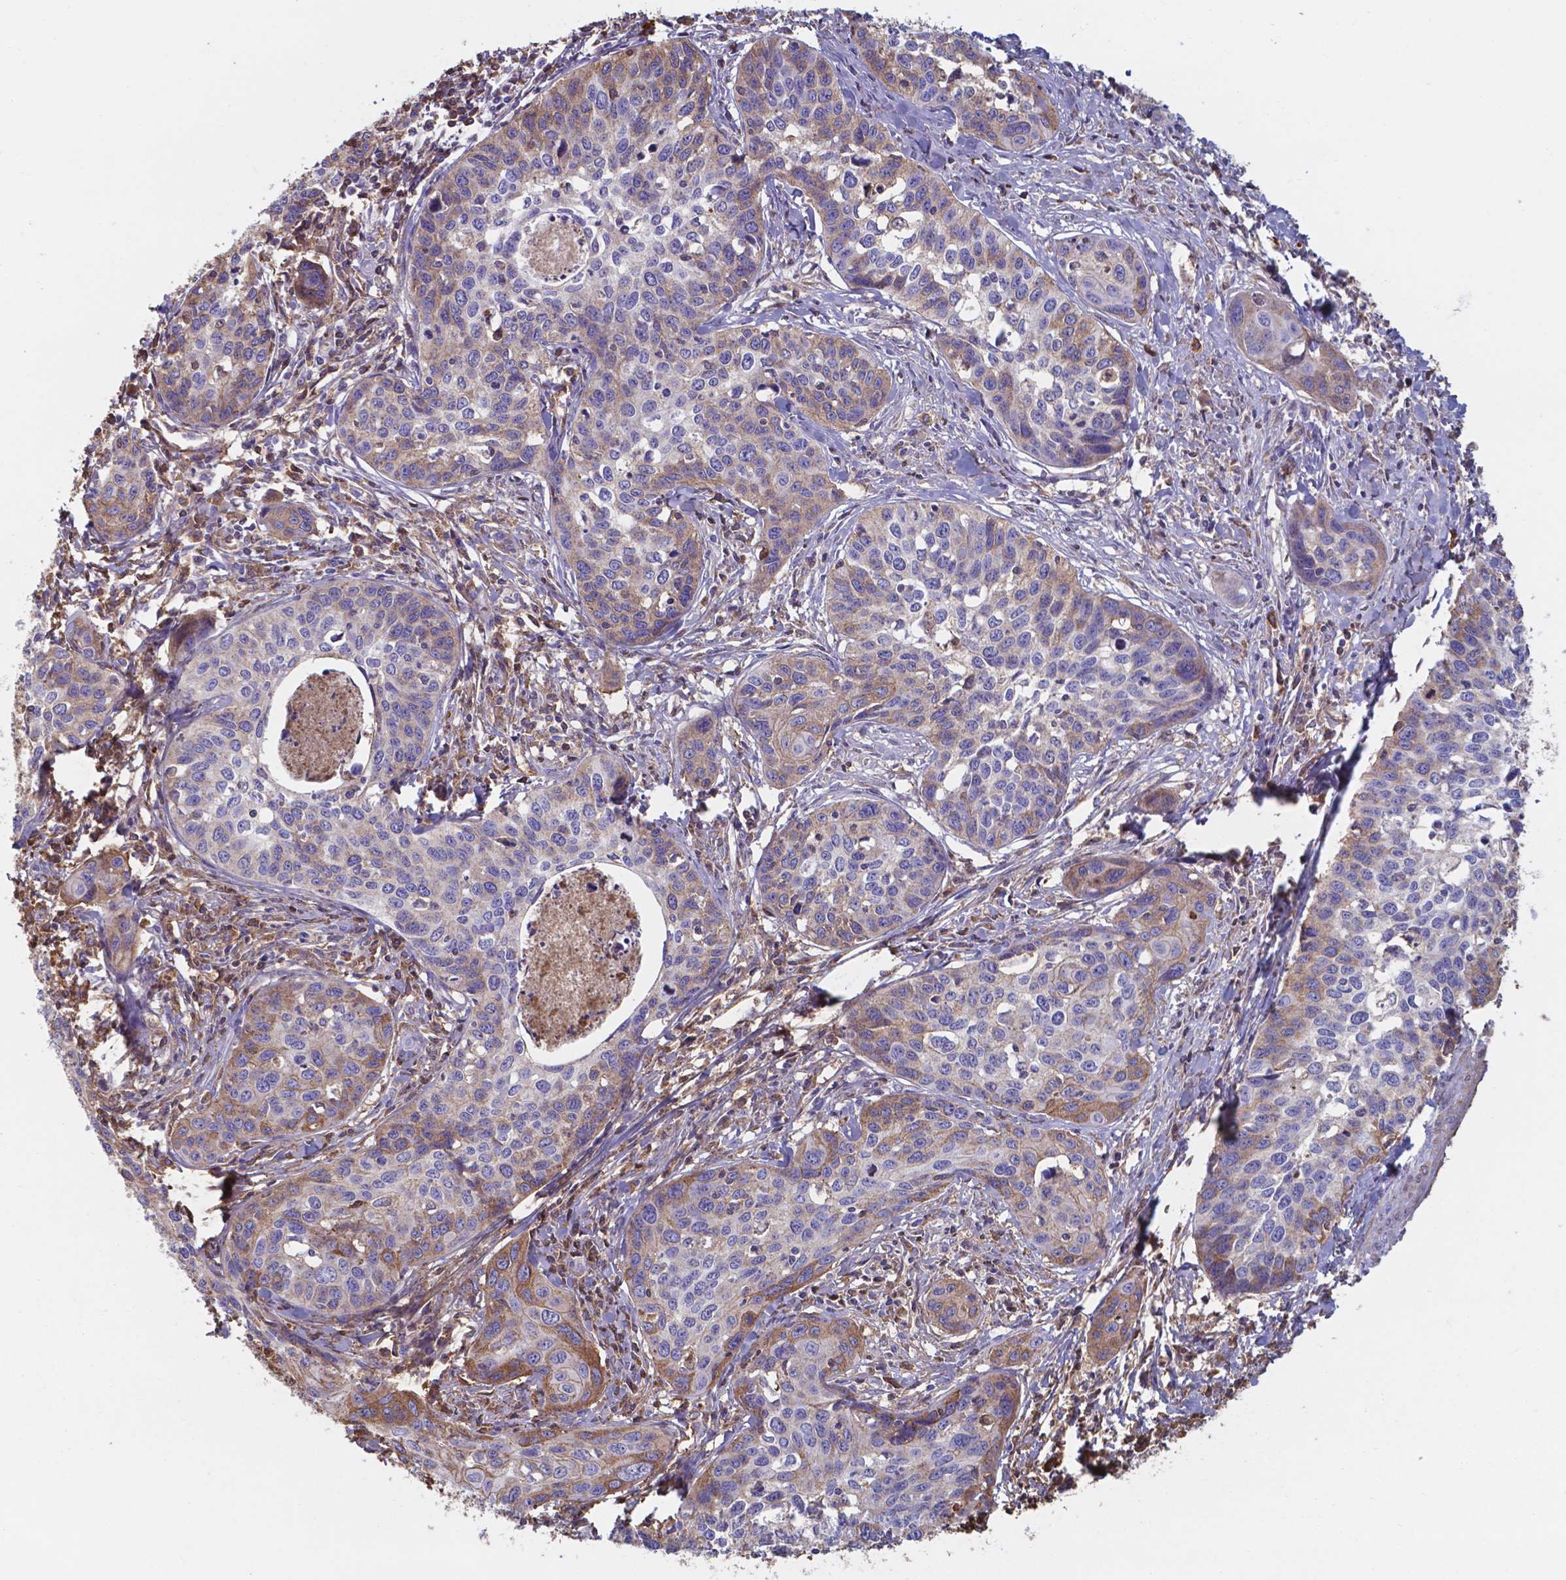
{"staining": {"intensity": "moderate", "quantity": "25%-75%", "location": "cytoplasmic/membranous"}, "tissue": "cervical cancer", "cell_type": "Tumor cells", "image_type": "cancer", "snomed": [{"axis": "morphology", "description": "Squamous cell carcinoma, NOS"}, {"axis": "topography", "description": "Cervix"}], "caption": "The immunohistochemical stain shows moderate cytoplasmic/membranous positivity in tumor cells of cervical squamous cell carcinoma tissue.", "gene": "SERPINA1", "patient": {"sex": "female", "age": 31}}